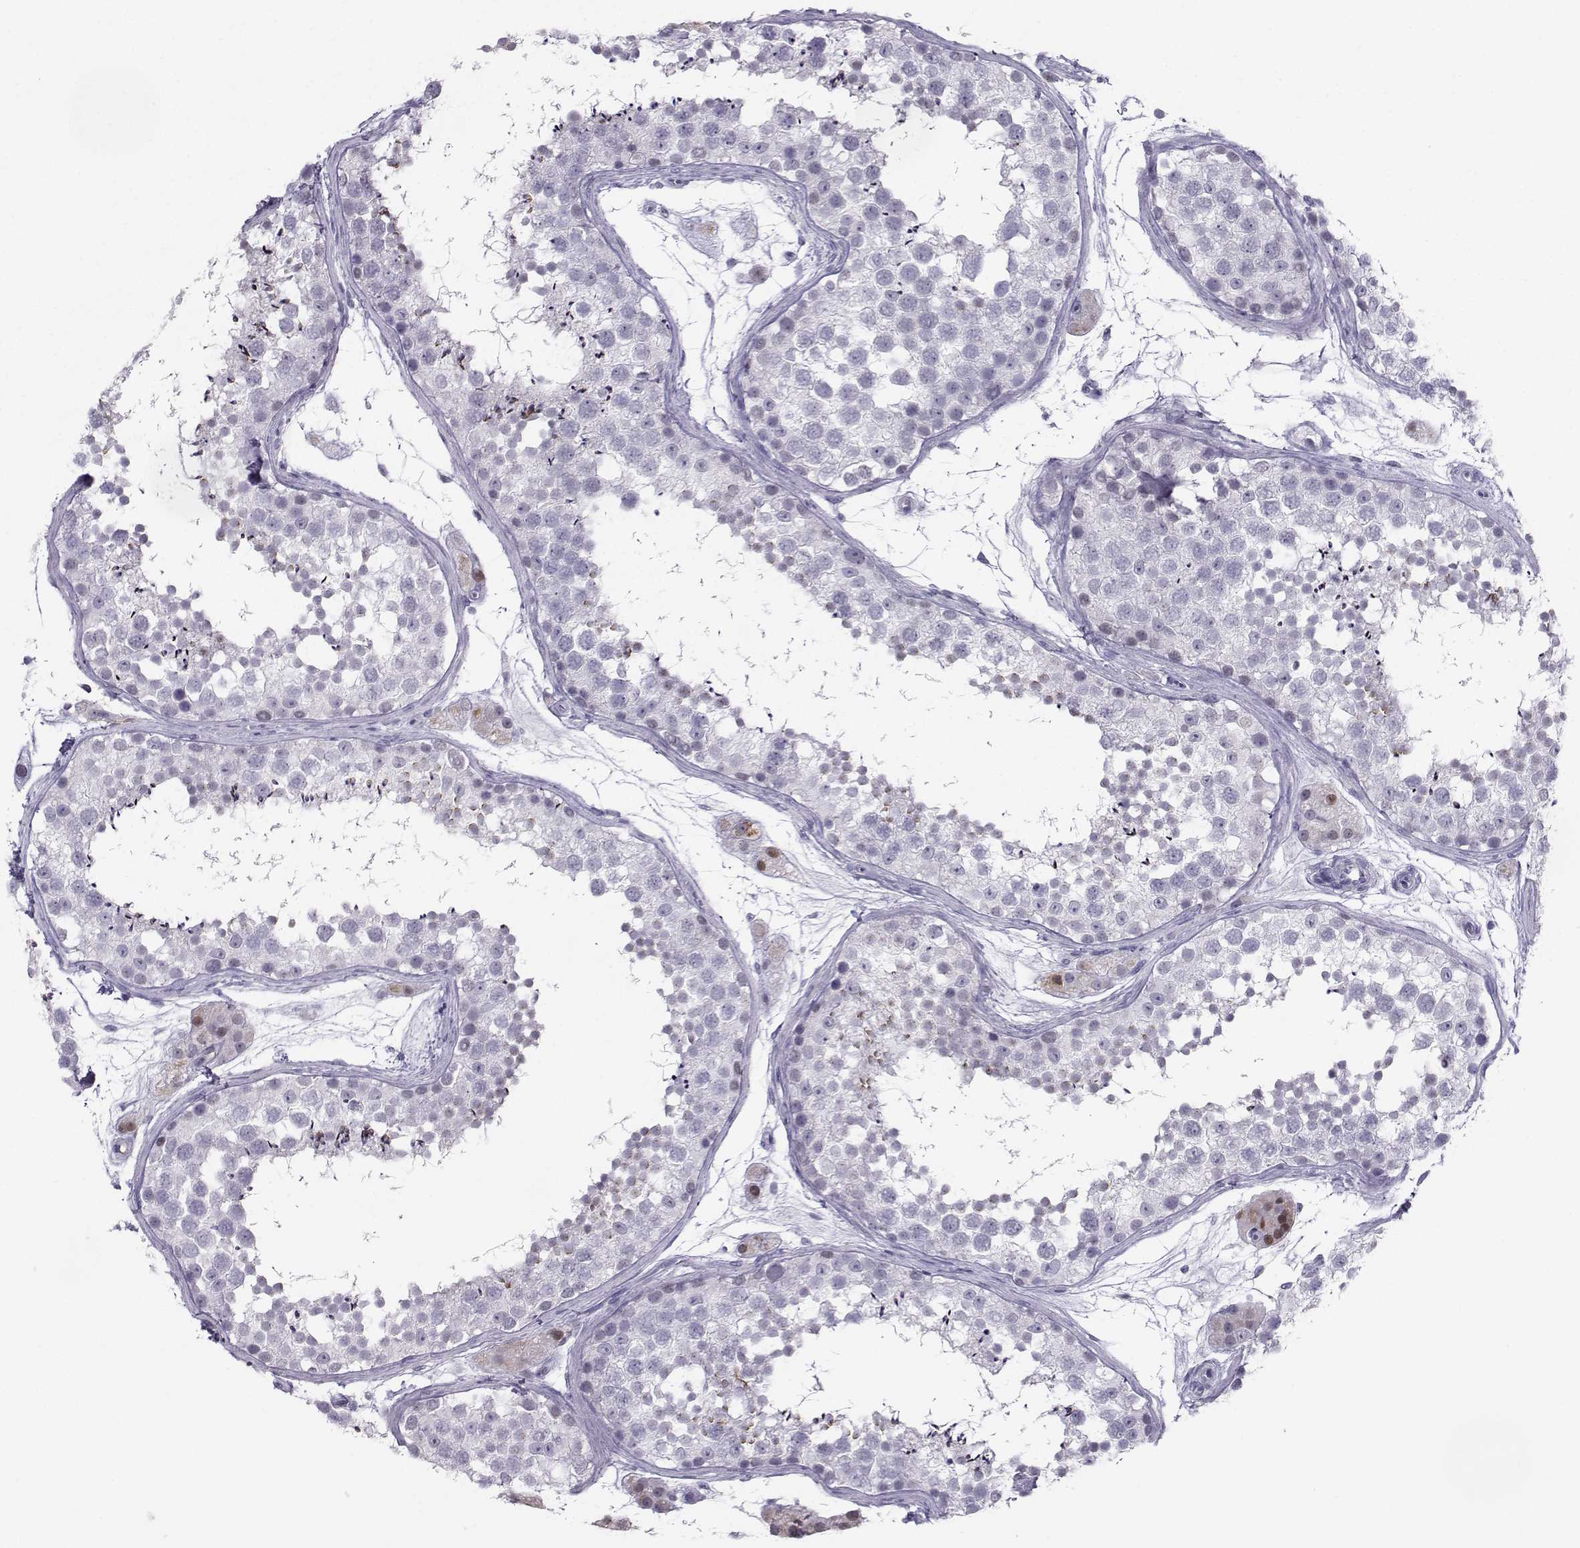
{"staining": {"intensity": "negative", "quantity": "none", "location": "none"}, "tissue": "testis", "cell_type": "Cells in seminiferous ducts", "image_type": "normal", "snomed": [{"axis": "morphology", "description": "Normal tissue, NOS"}, {"axis": "topography", "description": "Testis"}], "caption": "Cells in seminiferous ducts show no significant positivity in unremarkable testis.", "gene": "LHX1", "patient": {"sex": "male", "age": 41}}